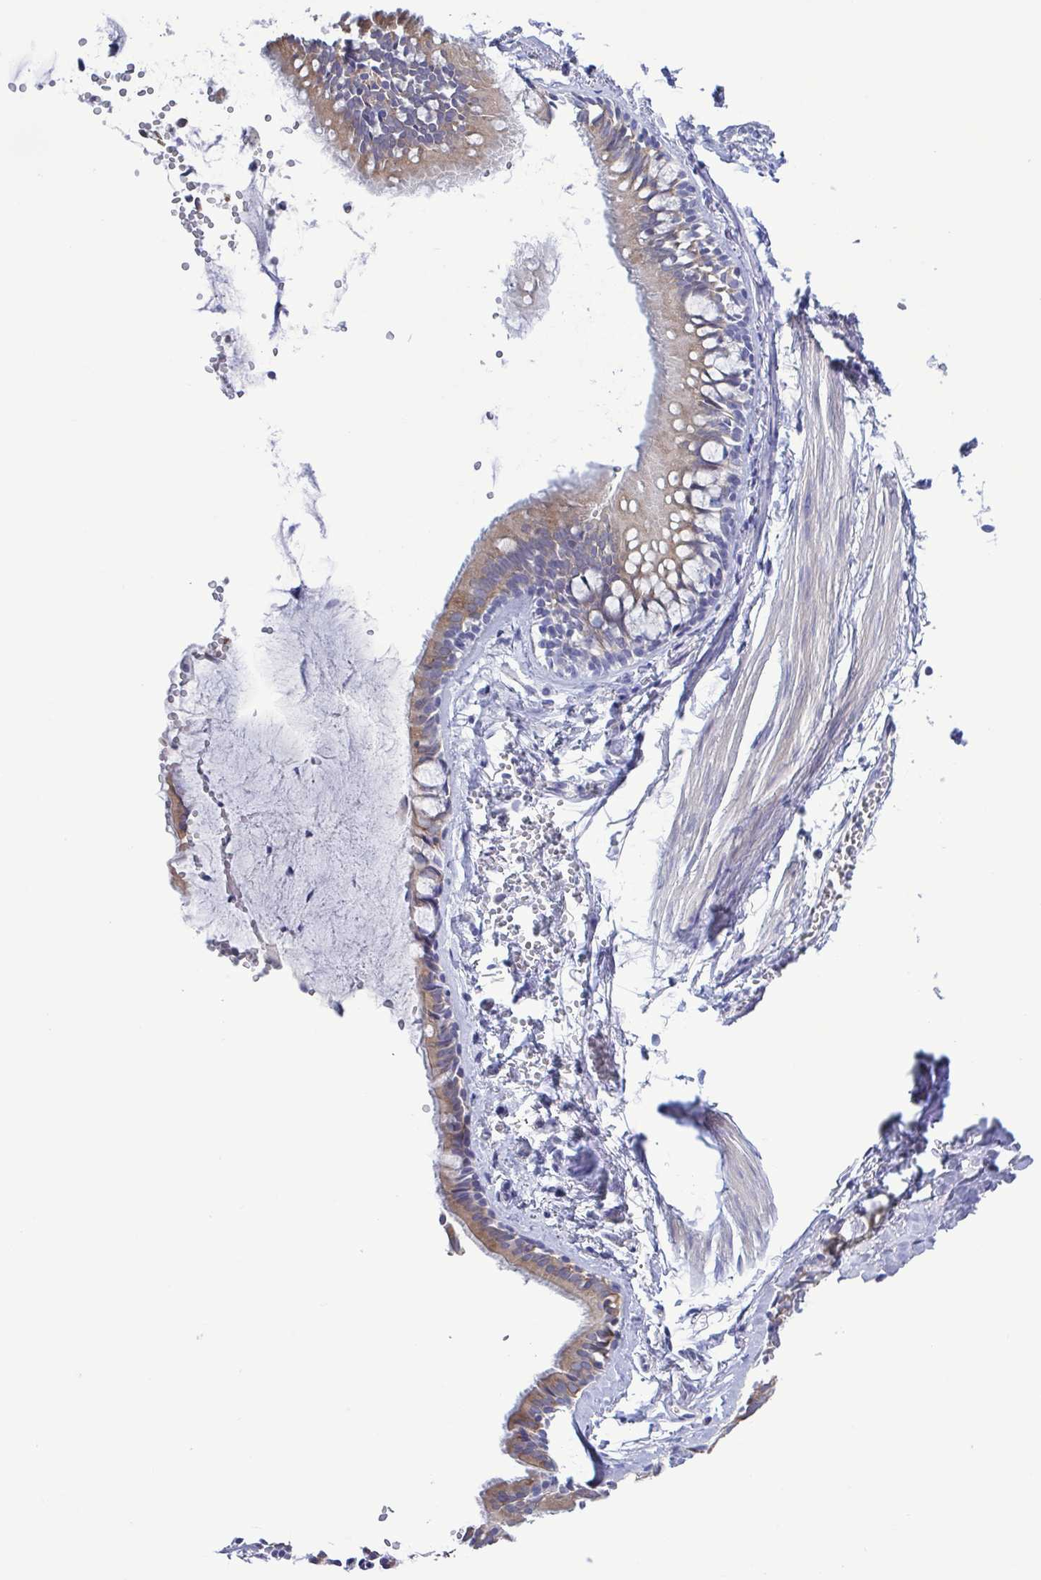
{"staining": {"intensity": "moderate", "quantity": "25%-75%", "location": "cytoplasmic/membranous"}, "tissue": "bronchus", "cell_type": "Respiratory epithelial cells", "image_type": "normal", "snomed": [{"axis": "morphology", "description": "Normal tissue, NOS"}, {"axis": "topography", "description": "Bronchus"}], "caption": "Immunohistochemical staining of normal human bronchus reveals medium levels of moderate cytoplasmic/membranous staining in approximately 25%-75% of respiratory epithelial cells.", "gene": "TEX12", "patient": {"sex": "female", "age": 59}}